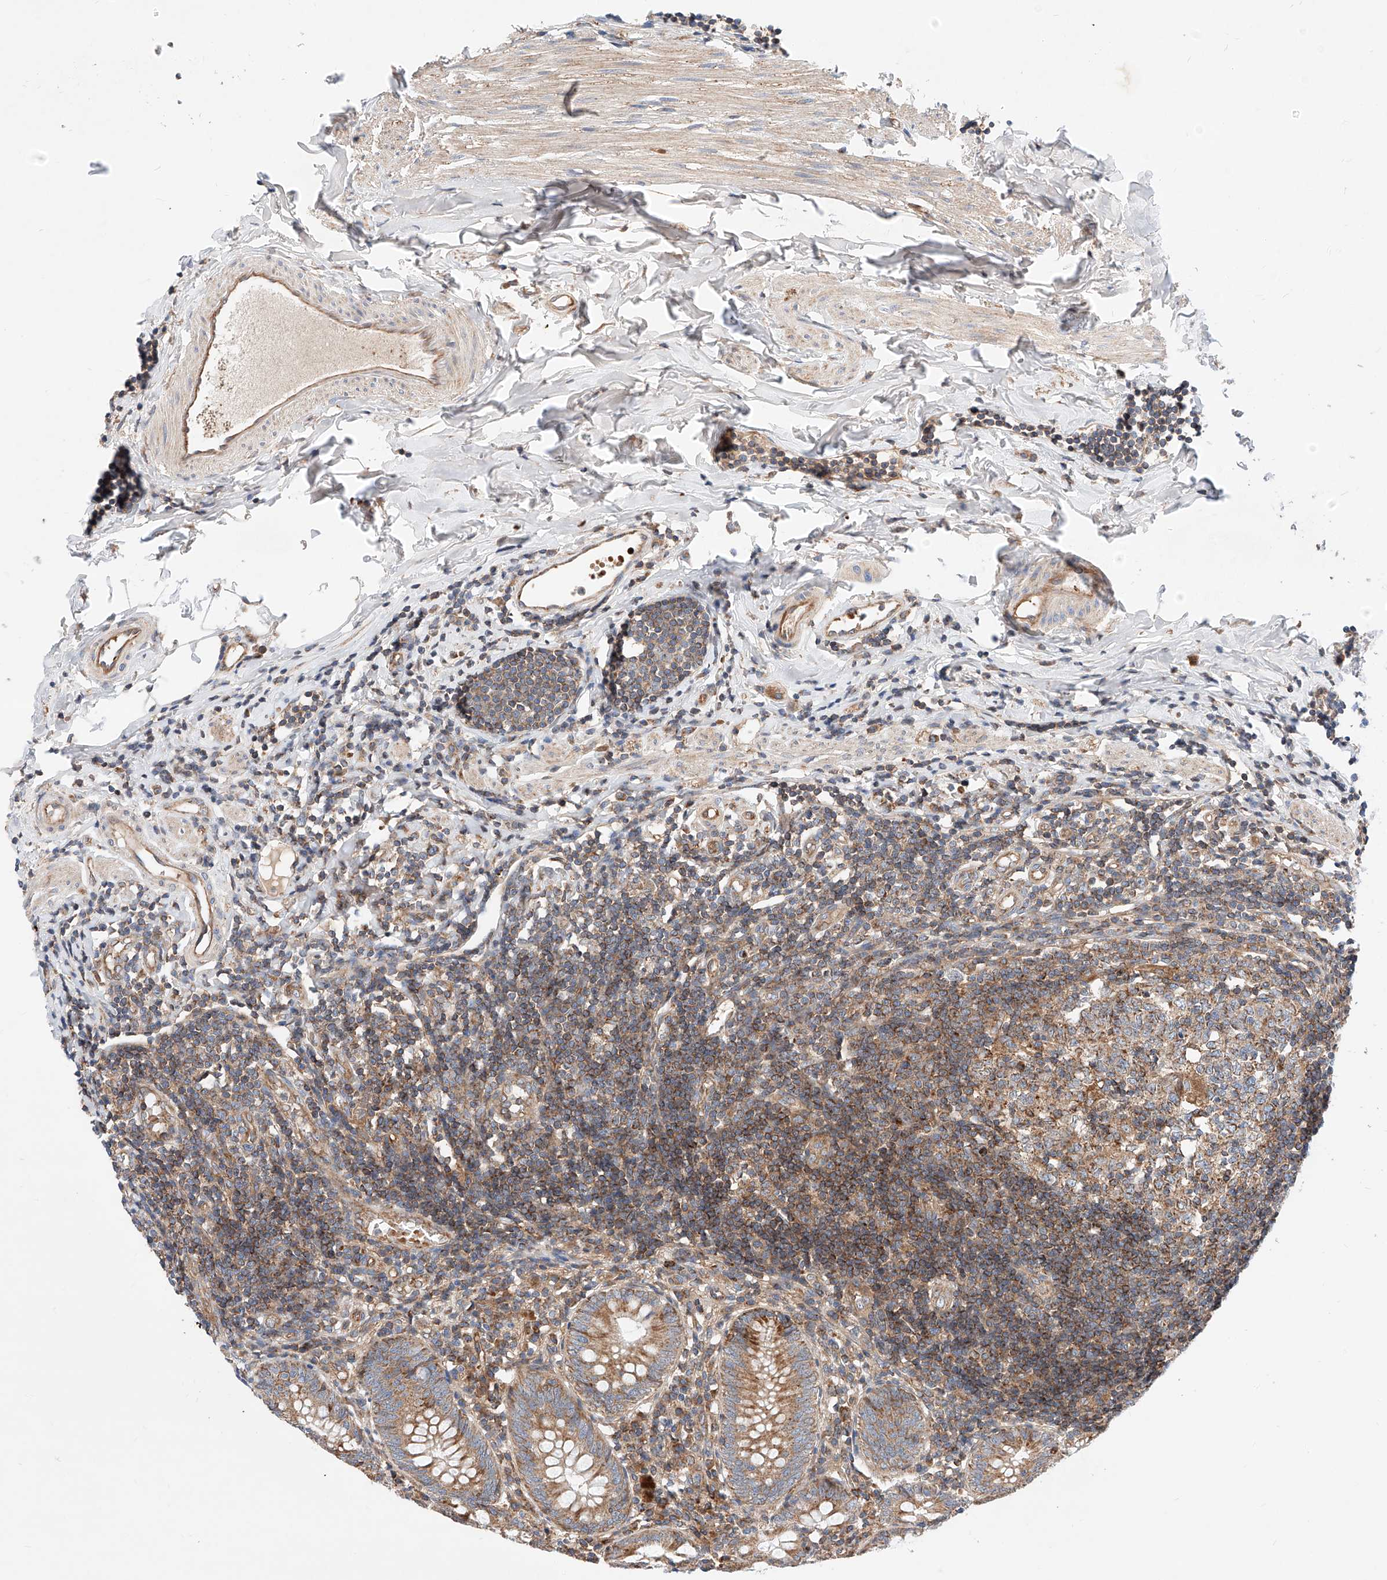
{"staining": {"intensity": "moderate", "quantity": ">75%", "location": "cytoplasmic/membranous"}, "tissue": "appendix", "cell_type": "Glandular cells", "image_type": "normal", "snomed": [{"axis": "morphology", "description": "Normal tissue, NOS"}, {"axis": "topography", "description": "Appendix"}], "caption": "Moderate cytoplasmic/membranous positivity for a protein is identified in about >75% of glandular cells of normal appendix using immunohistochemistry.", "gene": "NR1D1", "patient": {"sex": "female", "age": 54}}